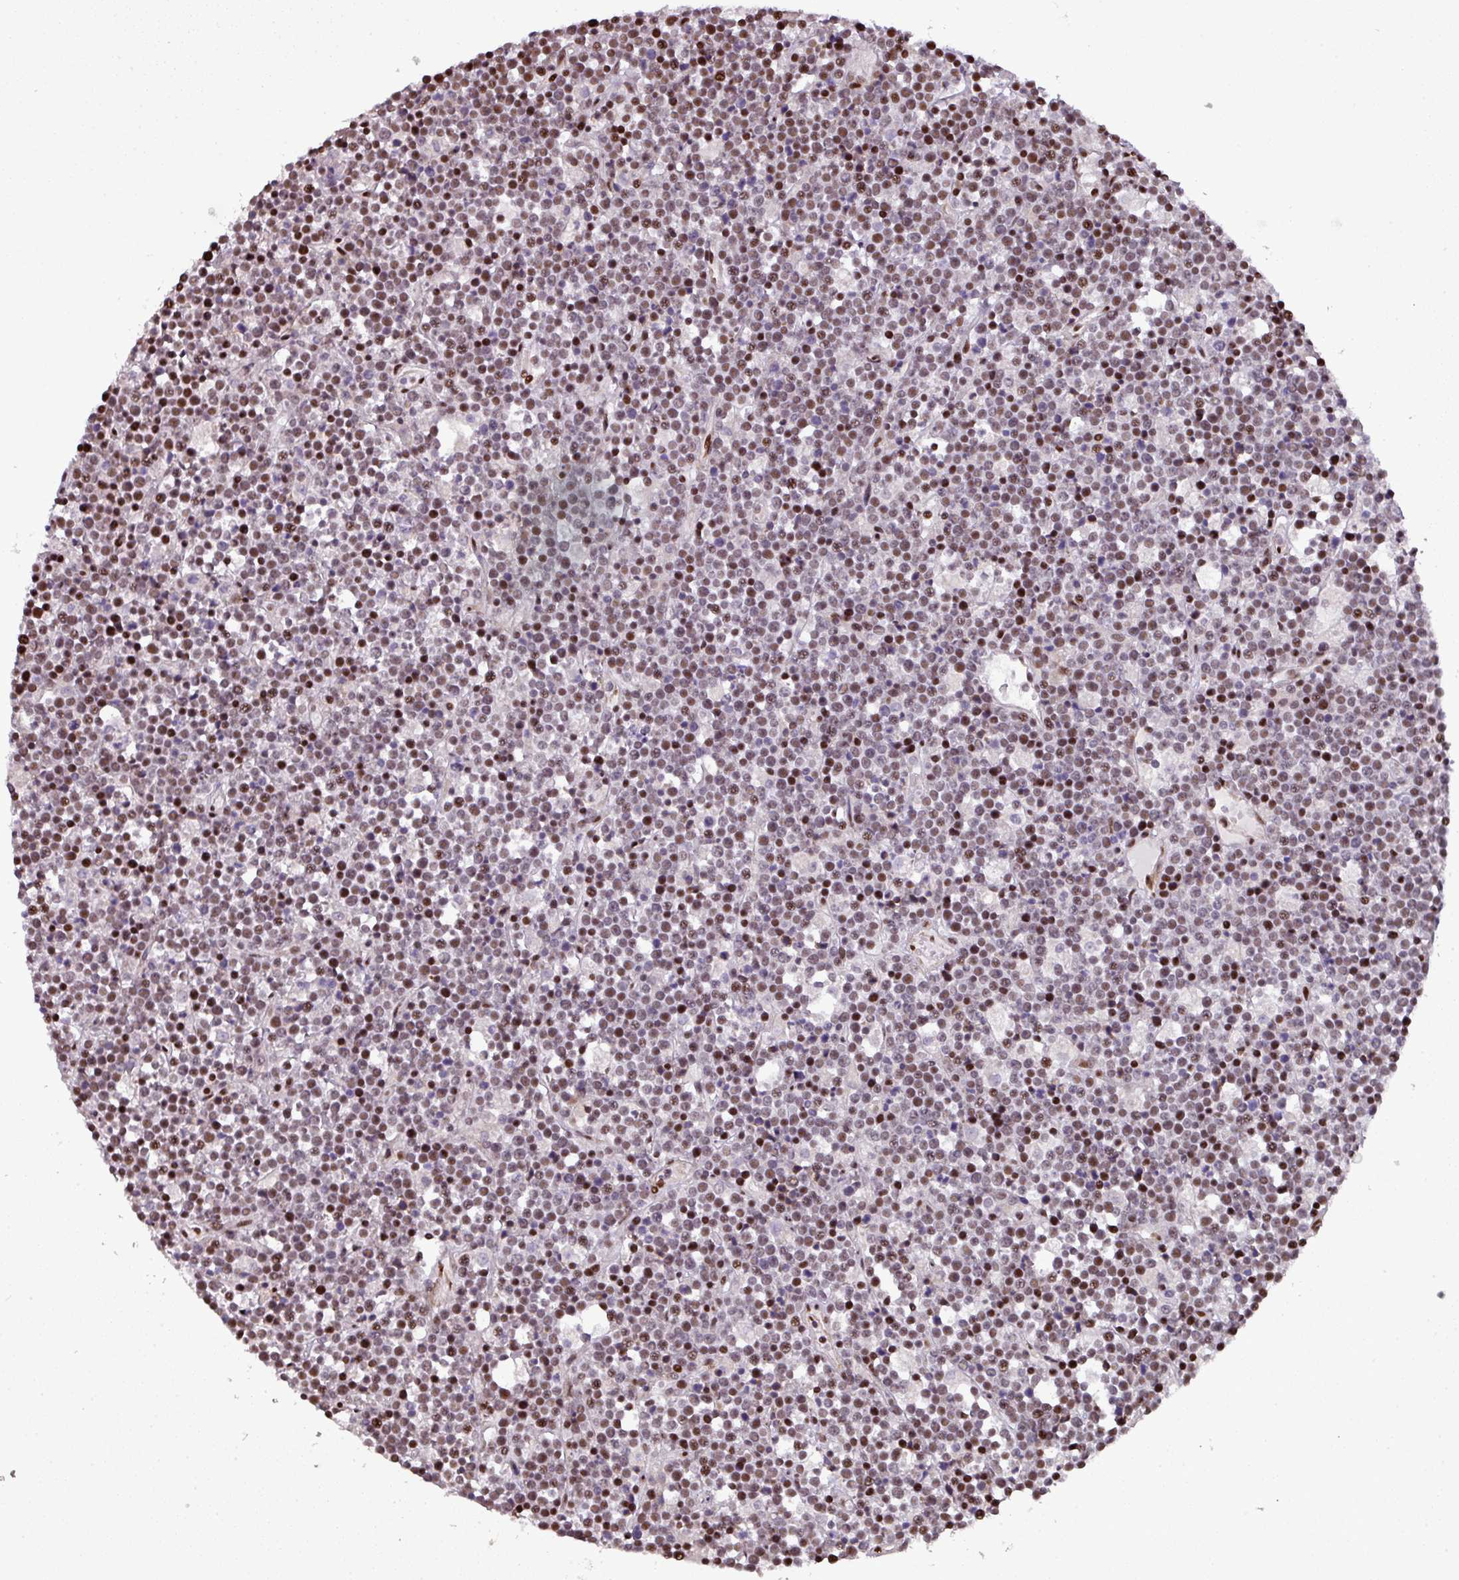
{"staining": {"intensity": "strong", "quantity": "25%-75%", "location": "nuclear"}, "tissue": "lymphoma", "cell_type": "Tumor cells", "image_type": "cancer", "snomed": [{"axis": "morphology", "description": "Malignant lymphoma, non-Hodgkin's type, High grade"}, {"axis": "topography", "description": "Ovary"}], "caption": "The immunohistochemical stain highlights strong nuclear staining in tumor cells of malignant lymphoma, non-Hodgkin's type (high-grade) tissue. (DAB = brown stain, brightfield microscopy at high magnification).", "gene": "MYSM1", "patient": {"sex": "female", "age": 56}}